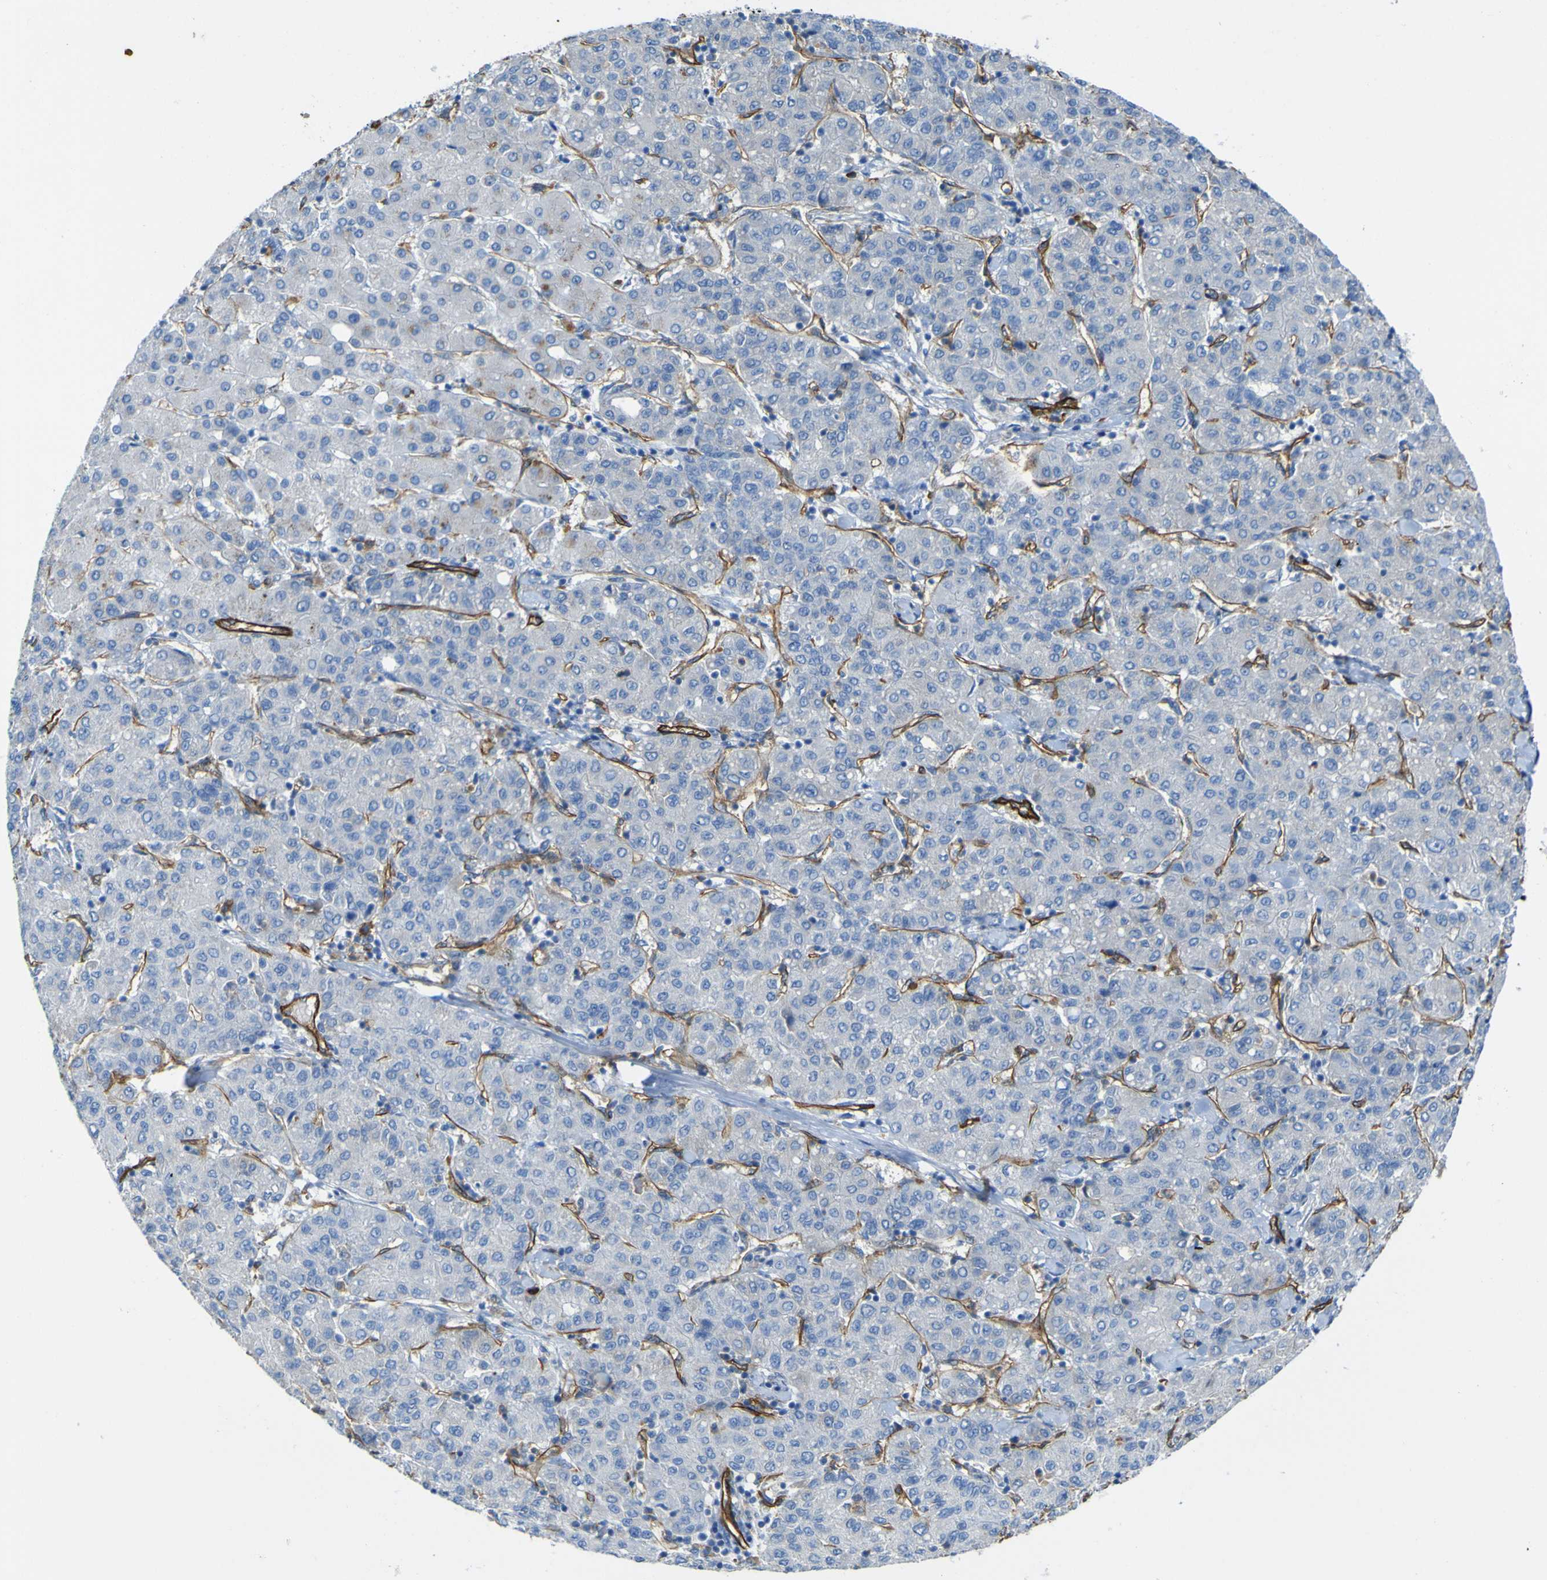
{"staining": {"intensity": "negative", "quantity": "none", "location": "none"}, "tissue": "liver cancer", "cell_type": "Tumor cells", "image_type": "cancer", "snomed": [{"axis": "morphology", "description": "Carcinoma, Hepatocellular, NOS"}, {"axis": "topography", "description": "Liver"}], "caption": "This is an immunohistochemistry photomicrograph of hepatocellular carcinoma (liver). There is no positivity in tumor cells.", "gene": "CD93", "patient": {"sex": "male", "age": 65}}